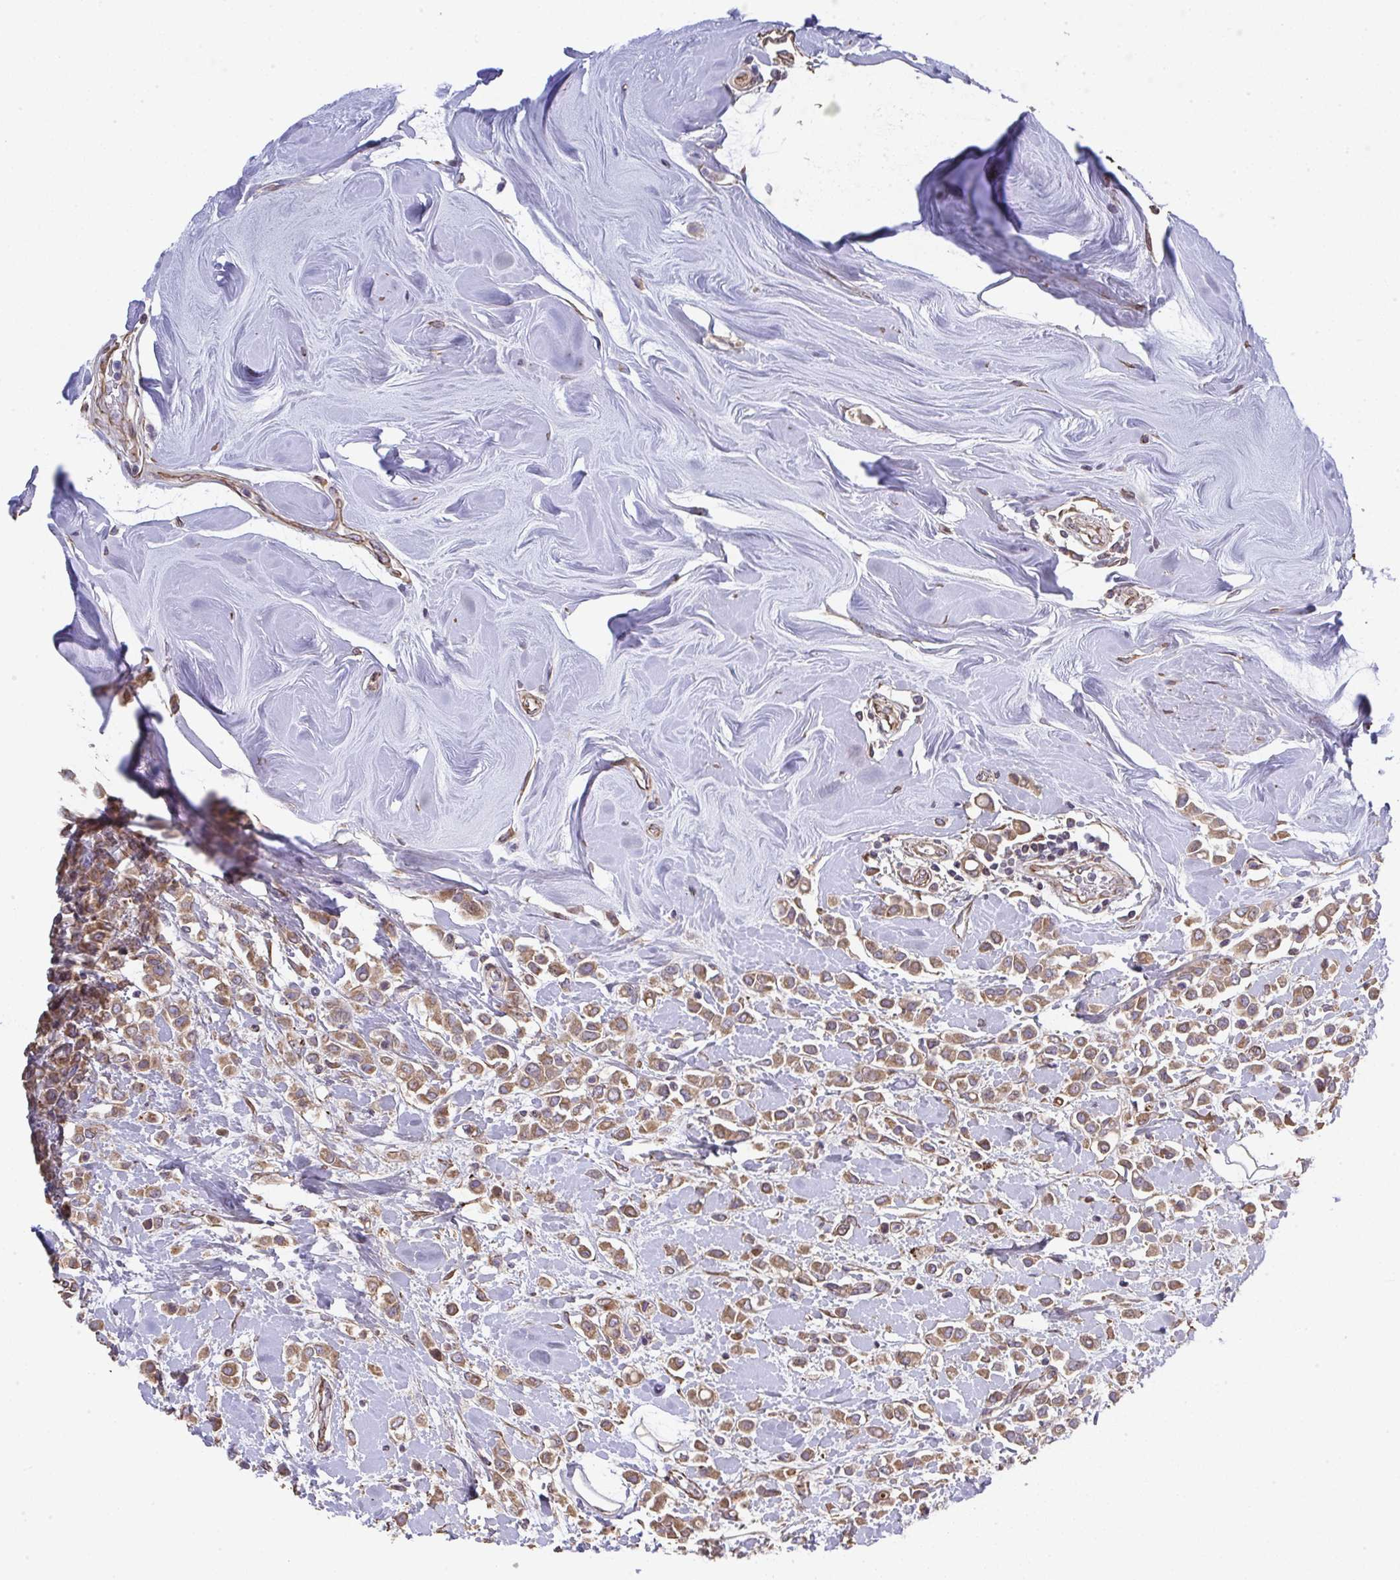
{"staining": {"intensity": "moderate", "quantity": ">75%", "location": "cytoplasmic/membranous"}, "tissue": "breast cancer", "cell_type": "Tumor cells", "image_type": "cancer", "snomed": [{"axis": "morphology", "description": "Lobular carcinoma"}, {"axis": "topography", "description": "Breast"}], "caption": "A high-resolution micrograph shows IHC staining of breast cancer, which demonstrates moderate cytoplasmic/membranous expression in approximately >75% of tumor cells. The protein is shown in brown color, while the nuclei are stained blue.", "gene": "RUNDC3B", "patient": {"sex": "female", "age": 68}}